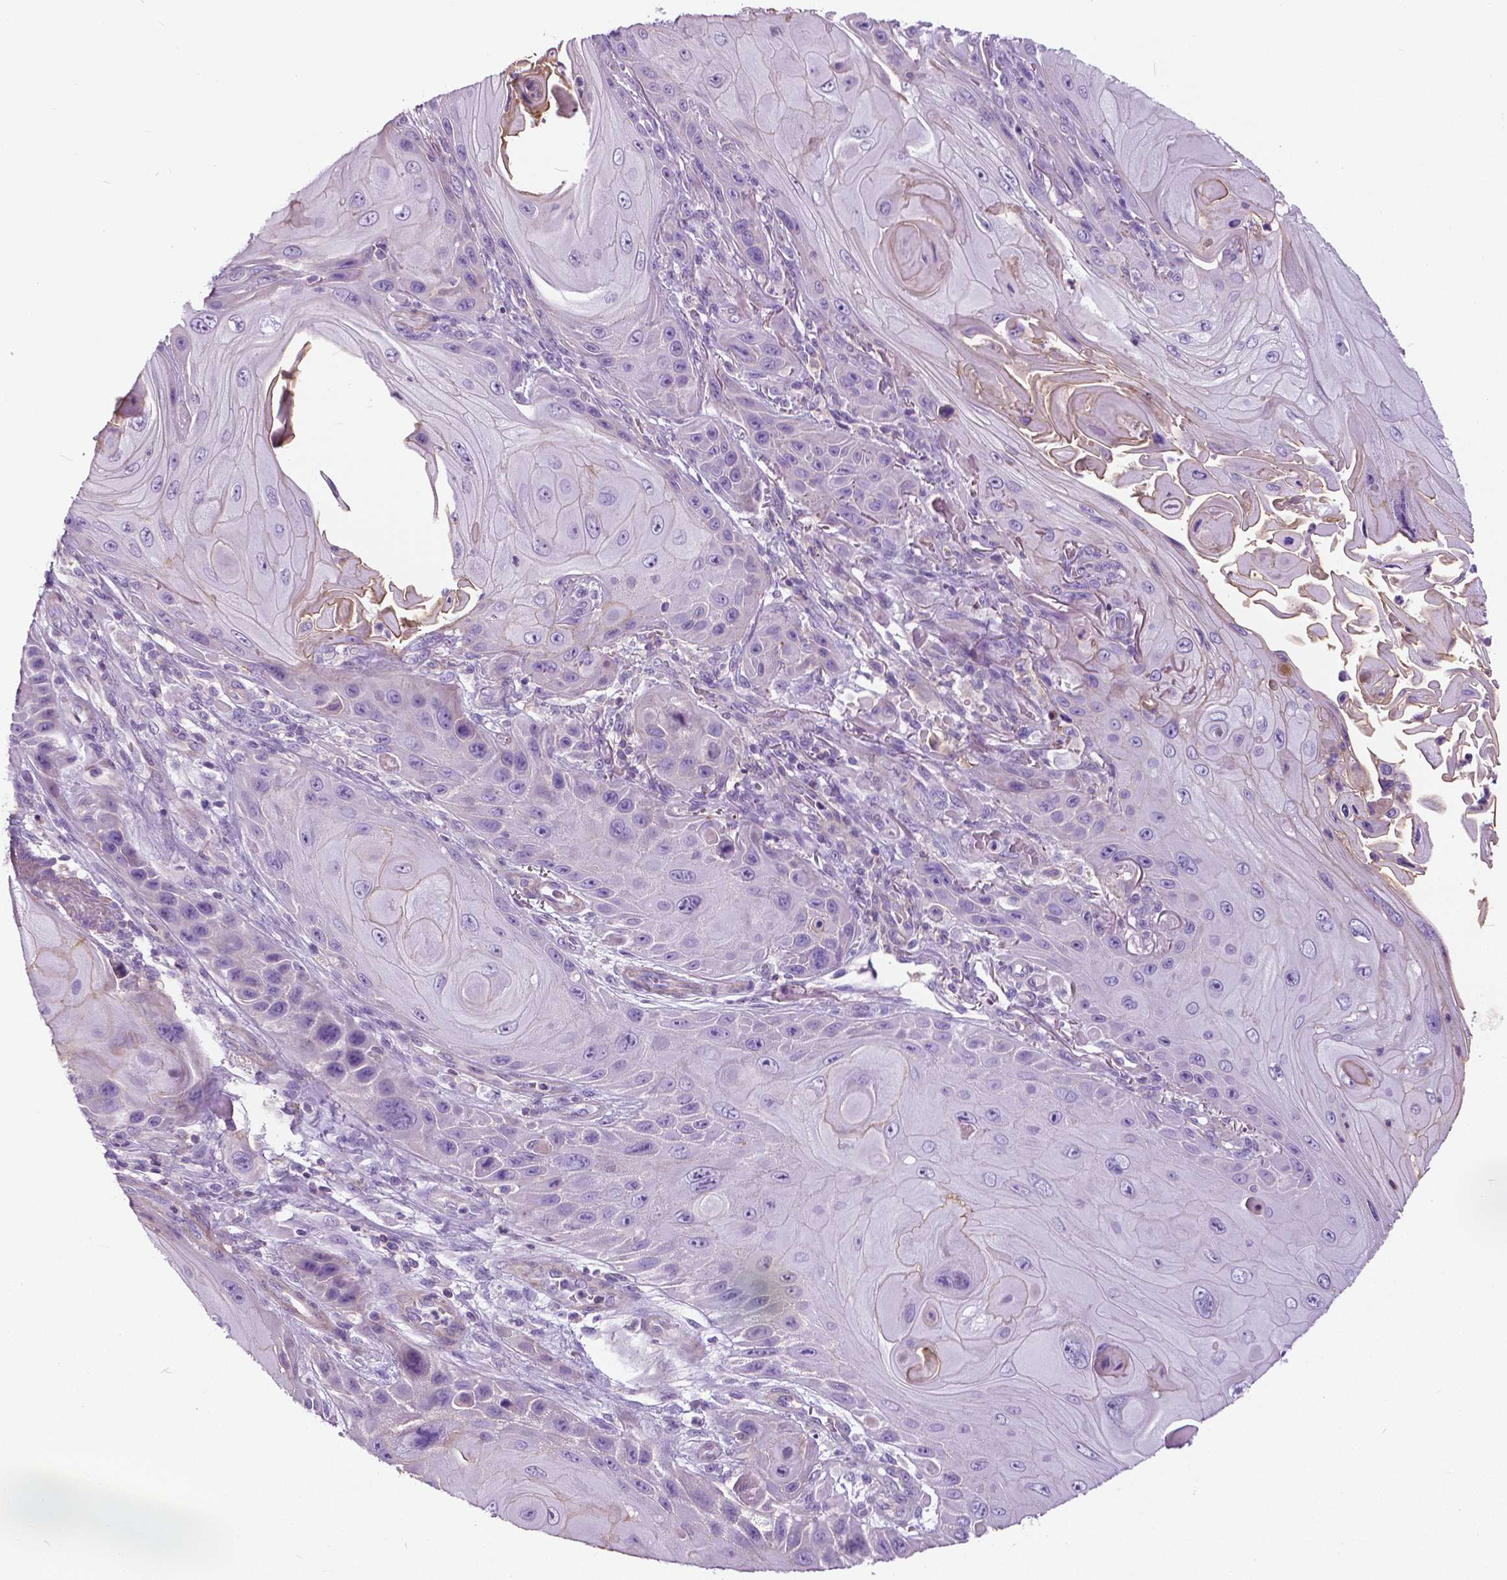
{"staining": {"intensity": "negative", "quantity": "none", "location": "none"}, "tissue": "skin cancer", "cell_type": "Tumor cells", "image_type": "cancer", "snomed": [{"axis": "morphology", "description": "Squamous cell carcinoma, NOS"}, {"axis": "topography", "description": "Skin"}], "caption": "Immunohistochemistry (IHC) micrograph of skin squamous cell carcinoma stained for a protein (brown), which reveals no expression in tumor cells.", "gene": "ANXA13", "patient": {"sex": "female", "age": 94}}